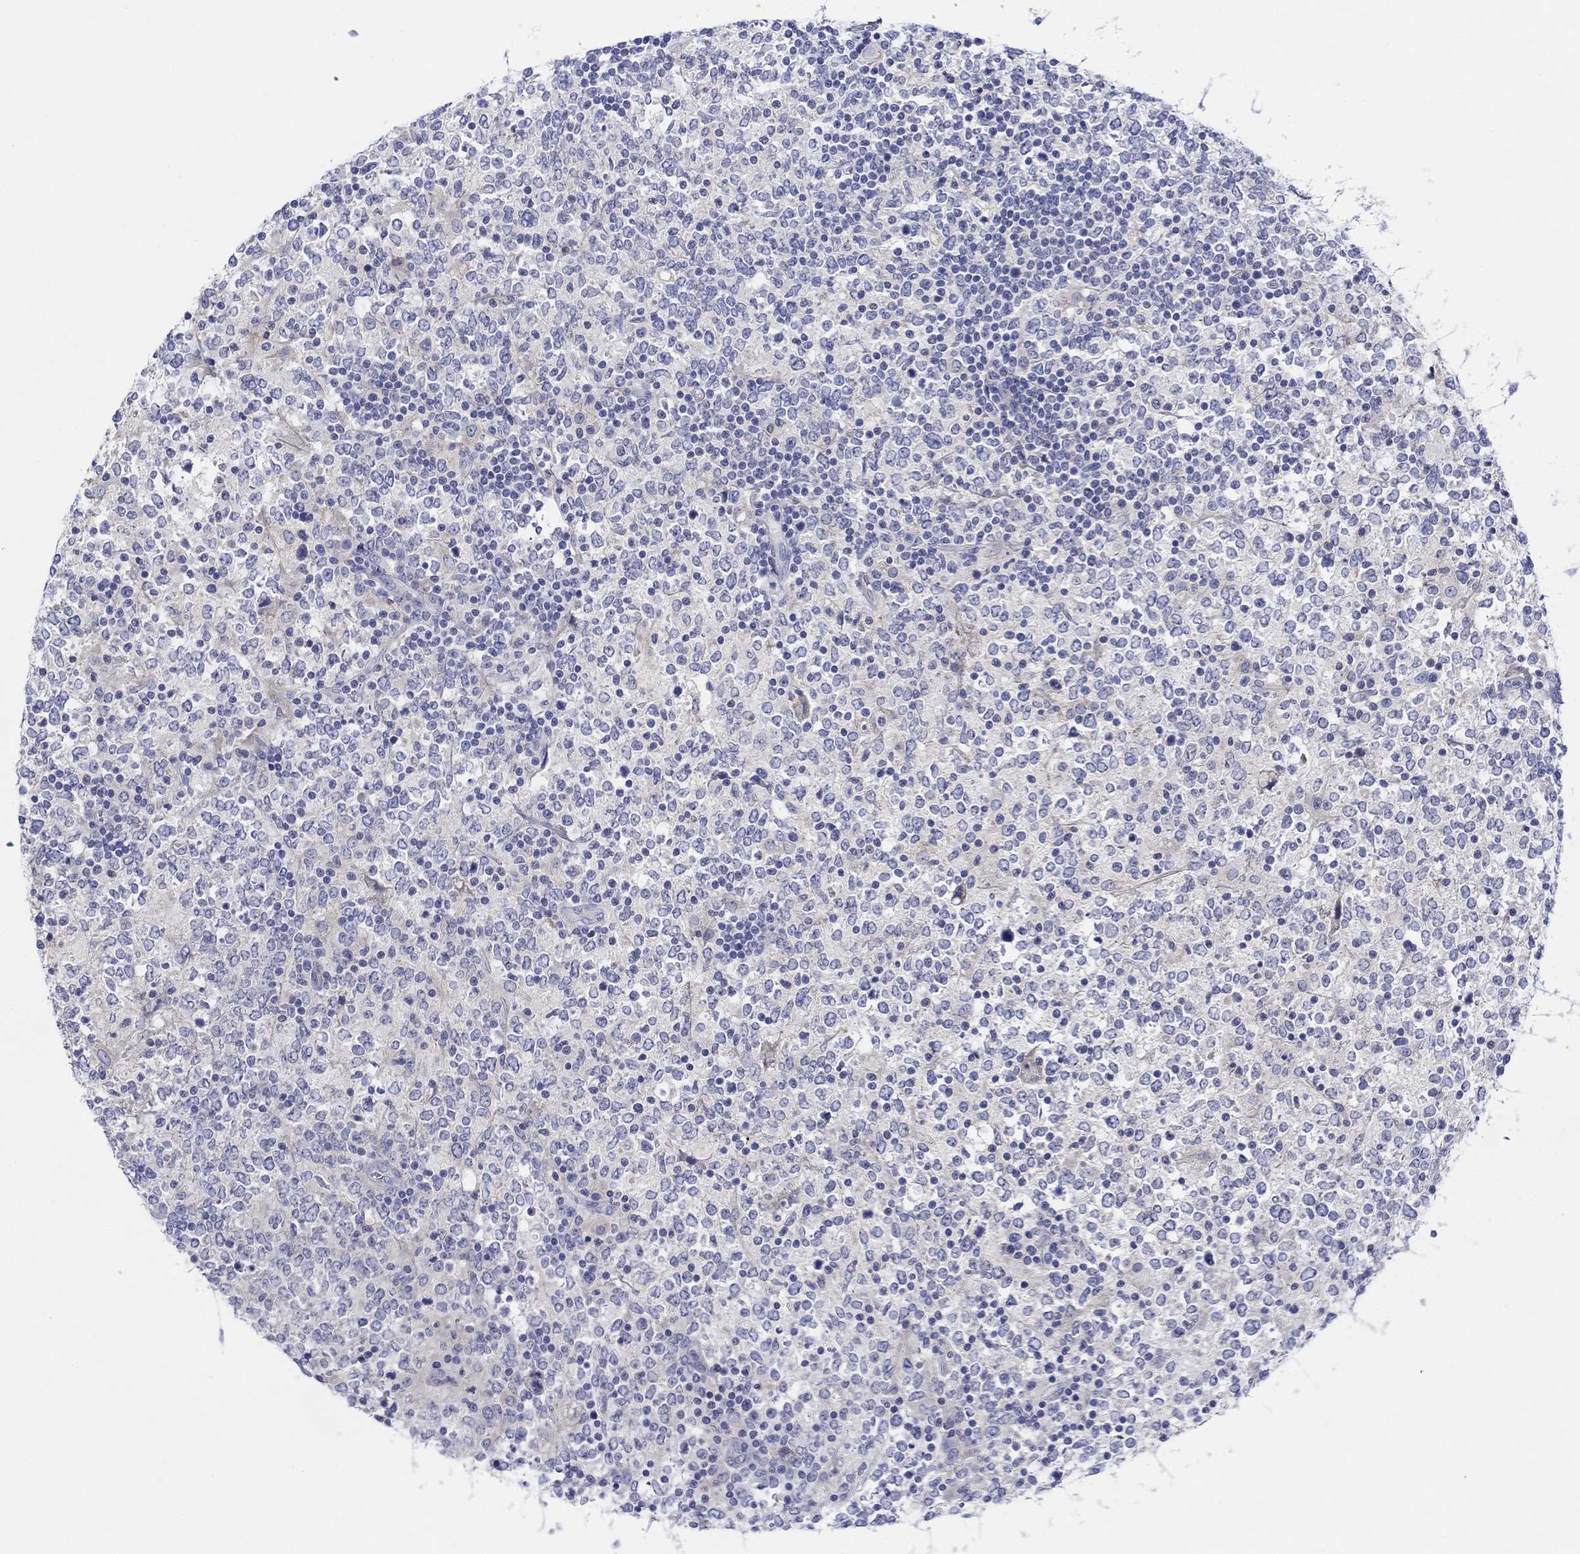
{"staining": {"intensity": "negative", "quantity": "none", "location": "none"}, "tissue": "lymphoma", "cell_type": "Tumor cells", "image_type": "cancer", "snomed": [{"axis": "morphology", "description": "Malignant lymphoma, non-Hodgkin's type, High grade"}, {"axis": "topography", "description": "Lymph node"}], "caption": "The image reveals no staining of tumor cells in high-grade malignant lymphoma, non-Hodgkin's type. (IHC, brightfield microscopy, high magnification).", "gene": "HAPLN4", "patient": {"sex": "female", "age": 84}}